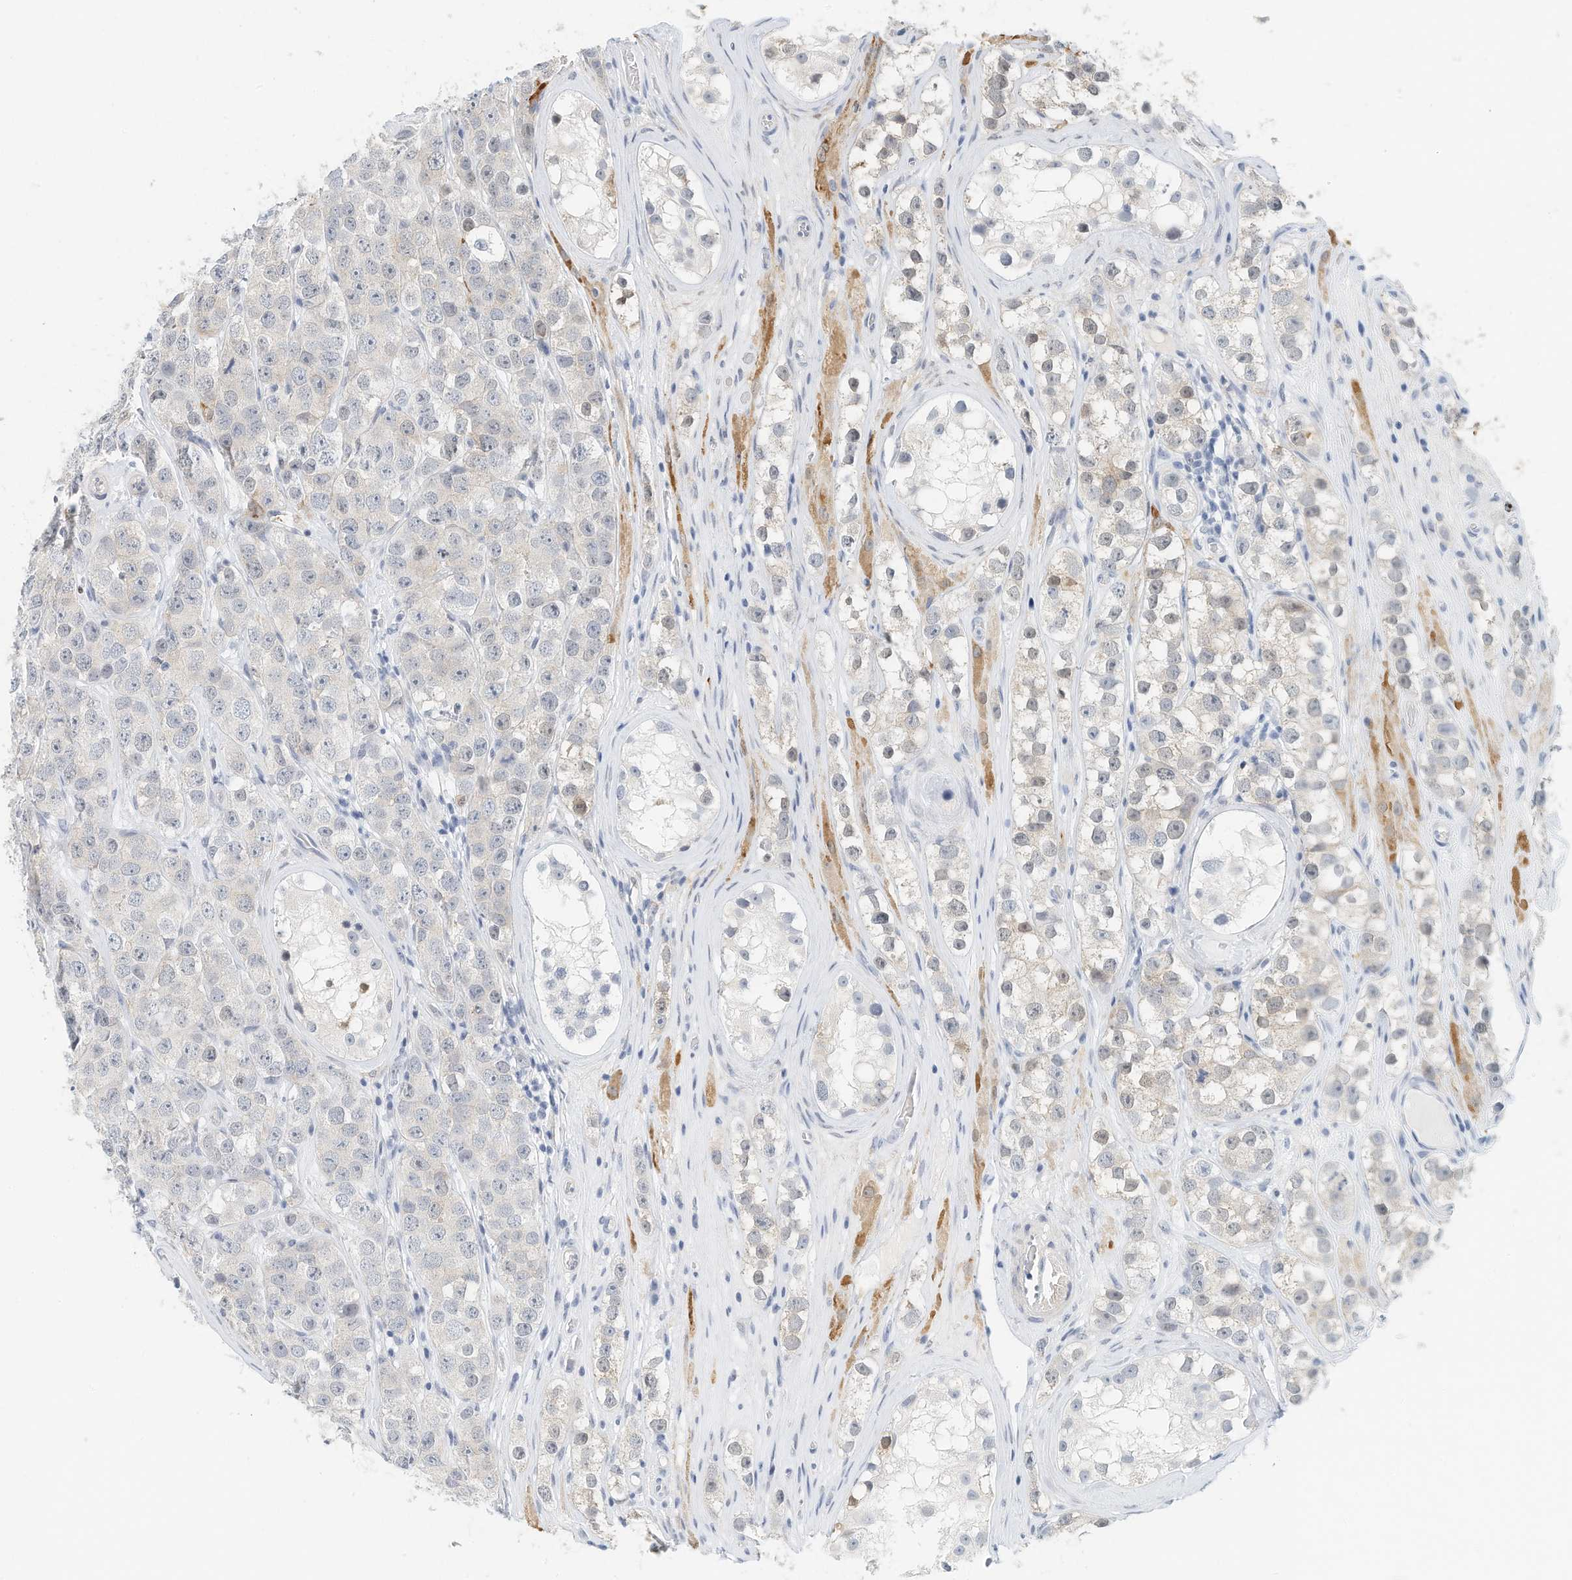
{"staining": {"intensity": "negative", "quantity": "none", "location": "none"}, "tissue": "testis cancer", "cell_type": "Tumor cells", "image_type": "cancer", "snomed": [{"axis": "morphology", "description": "Seminoma, NOS"}, {"axis": "topography", "description": "Testis"}], "caption": "An IHC histopathology image of testis seminoma is shown. There is no staining in tumor cells of testis seminoma. (DAB (3,3'-diaminobenzidine) immunohistochemistry (IHC) visualized using brightfield microscopy, high magnification).", "gene": "ARHGAP28", "patient": {"sex": "male", "age": 28}}